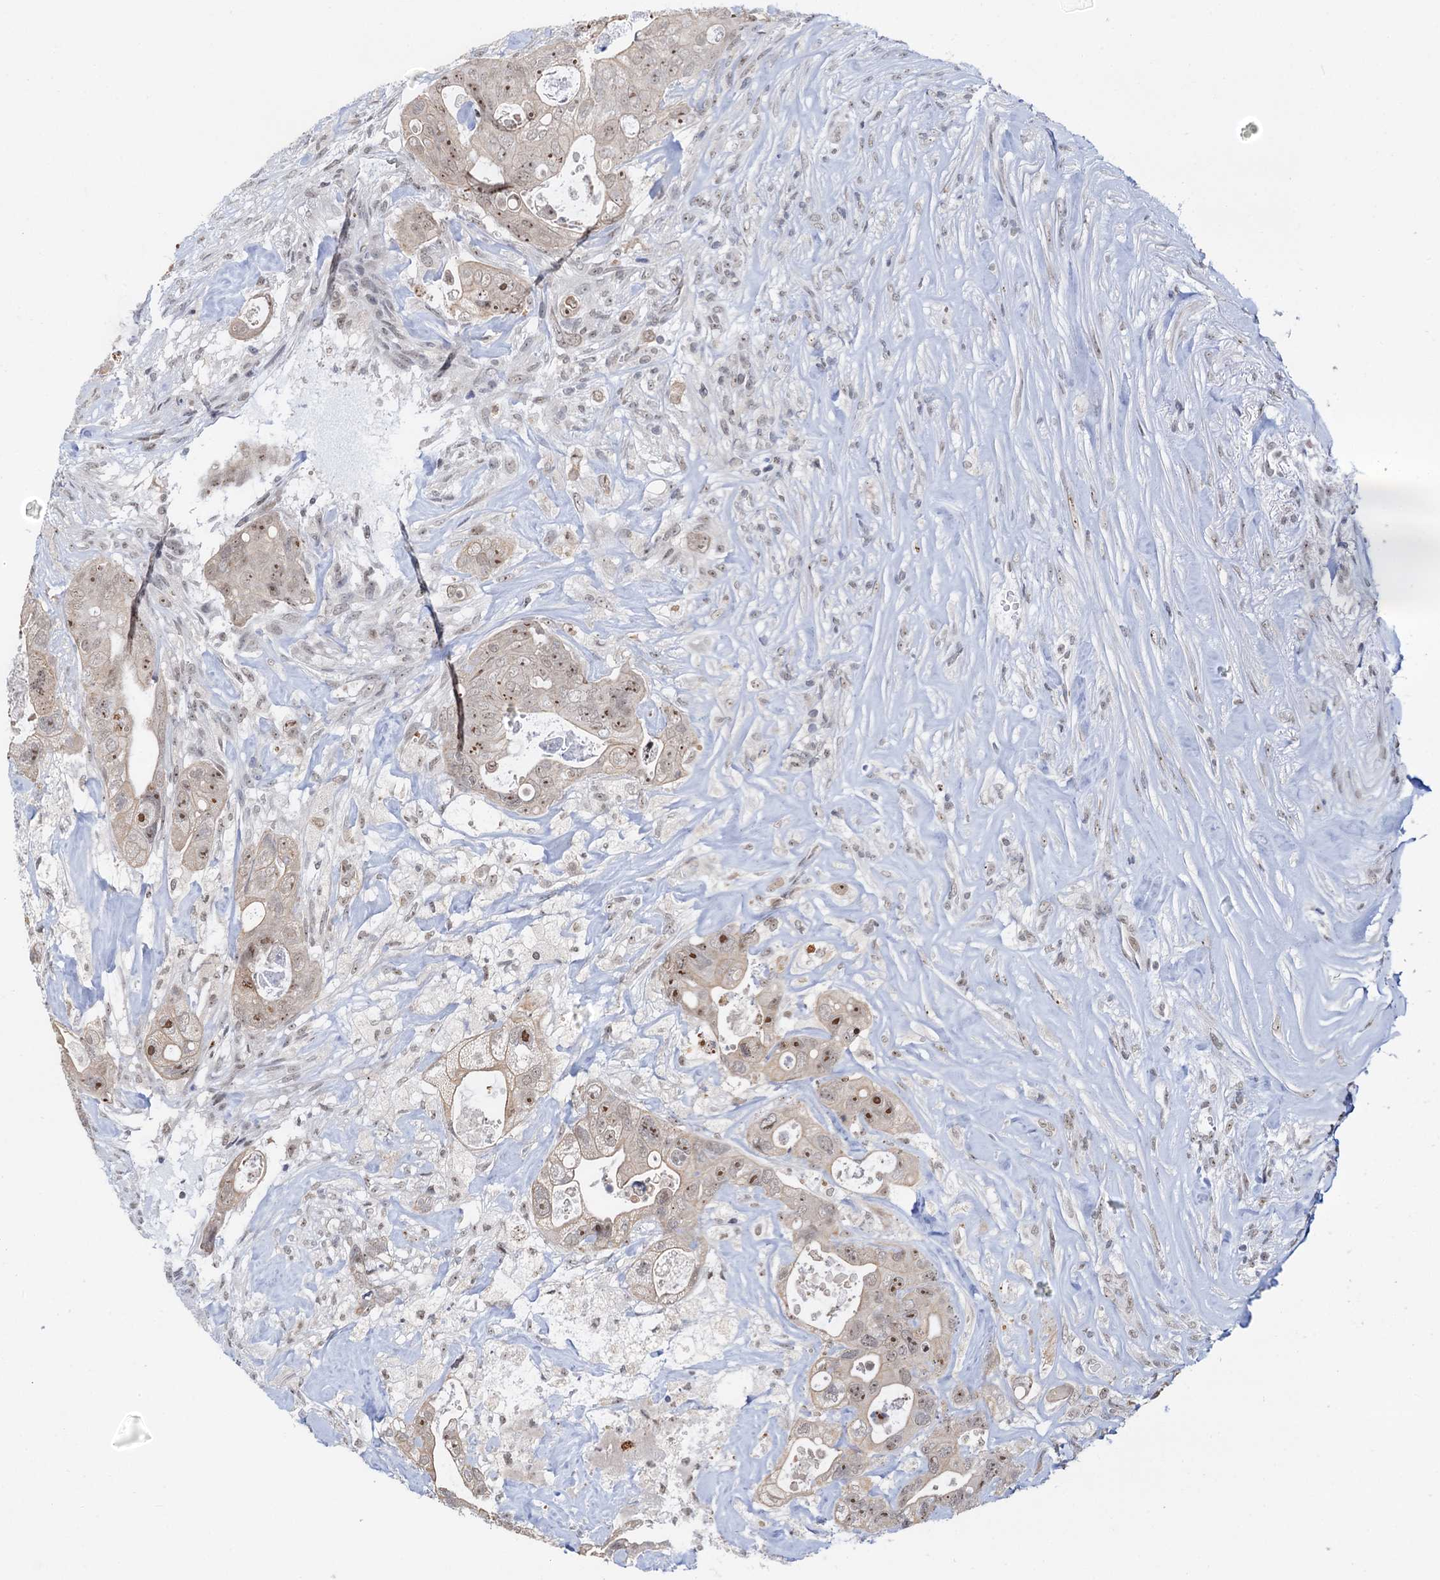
{"staining": {"intensity": "moderate", "quantity": "25%-75%", "location": "nuclear"}, "tissue": "colorectal cancer", "cell_type": "Tumor cells", "image_type": "cancer", "snomed": [{"axis": "morphology", "description": "Adenocarcinoma, NOS"}, {"axis": "topography", "description": "Colon"}], "caption": "Colorectal cancer (adenocarcinoma) stained with a protein marker reveals moderate staining in tumor cells.", "gene": "NAT10", "patient": {"sex": "female", "age": 46}}